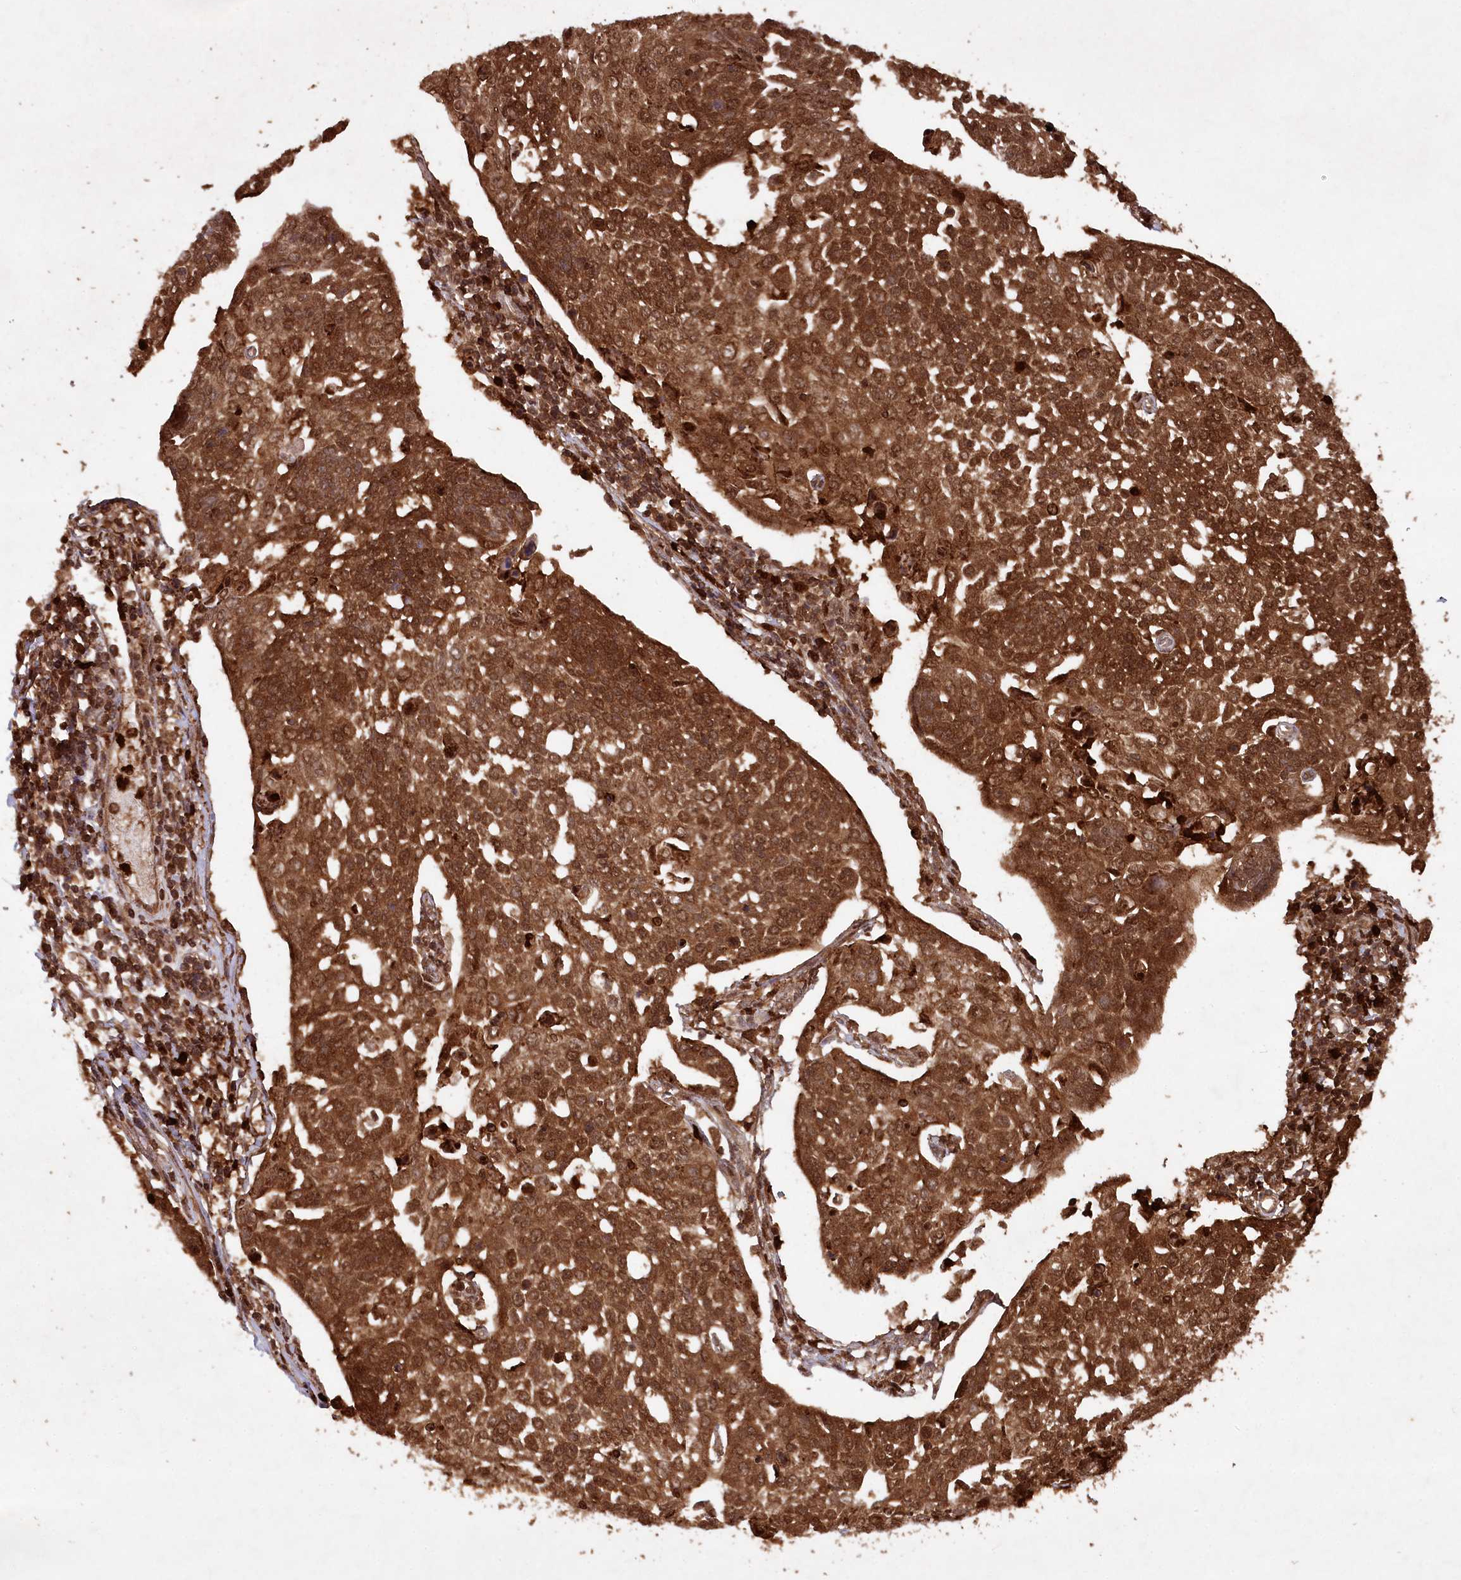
{"staining": {"intensity": "strong", "quantity": ">75%", "location": "cytoplasmic/membranous,nuclear"}, "tissue": "cervical cancer", "cell_type": "Tumor cells", "image_type": "cancer", "snomed": [{"axis": "morphology", "description": "Squamous cell carcinoma, NOS"}, {"axis": "topography", "description": "Cervix"}], "caption": "This histopathology image shows immunohistochemistry staining of squamous cell carcinoma (cervical), with high strong cytoplasmic/membranous and nuclear positivity in approximately >75% of tumor cells.", "gene": "LSG1", "patient": {"sex": "female", "age": 34}}